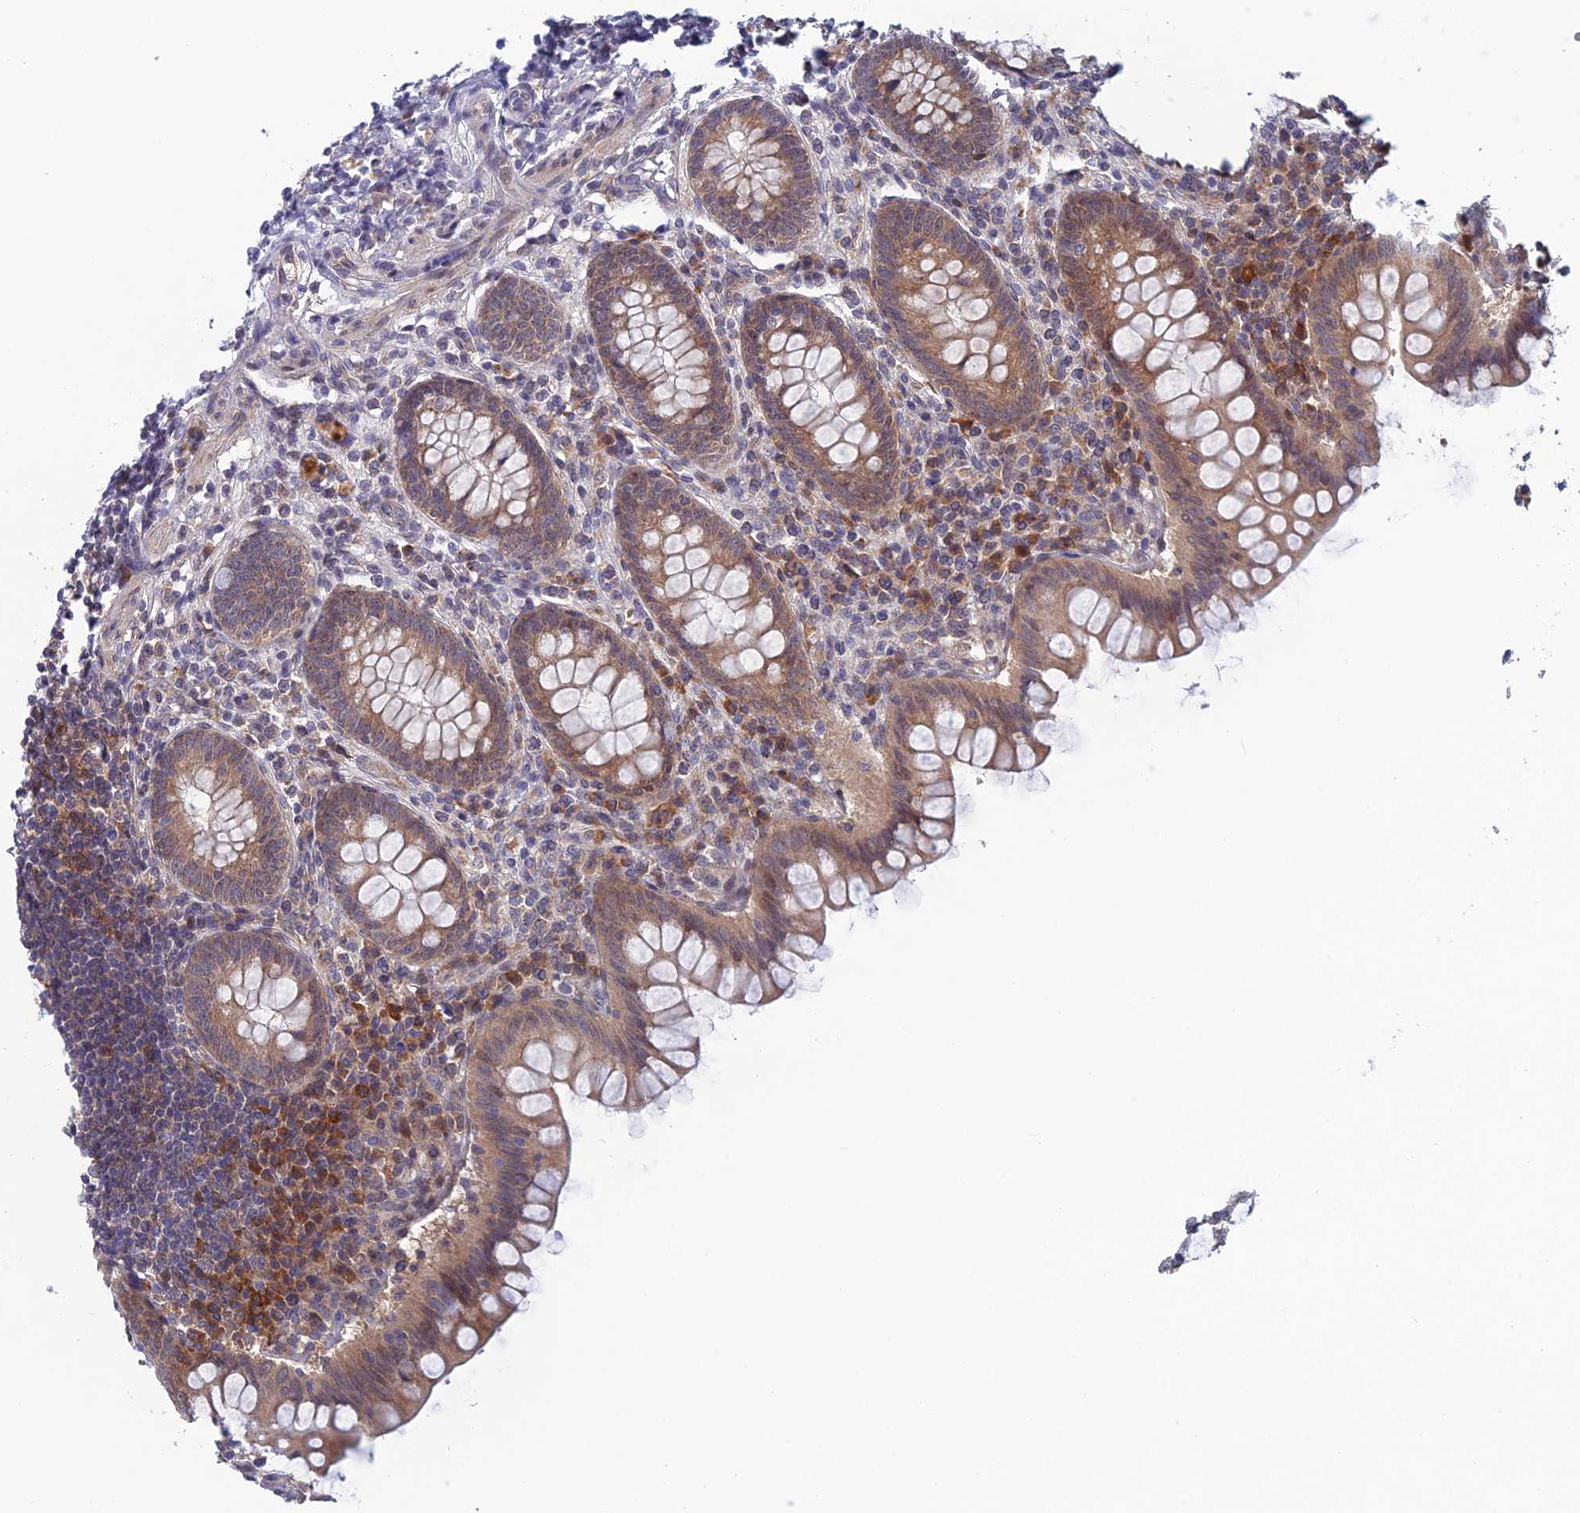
{"staining": {"intensity": "moderate", "quantity": ">75%", "location": "cytoplasmic/membranous"}, "tissue": "appendix", "cell_type": "Glandular cells", "image_type": "normal", "snomed": [{"axis": "morphology", "description": "Normal tissue, NOS"}, {"axis": "topography", "description": "Appendix"}], "caption": "Immunohistochemistry image of normal appendix: appendix stained using immunohistochemistry (IHC) exhibits medium levels of moderate protein expression localized specifically in the cytoplasmic/membranous of glandular cells, appearing as a cytoplasmic/membranous brown color.", "gene": "SRA1", "patient": {"sex": "female", "age": 33}}